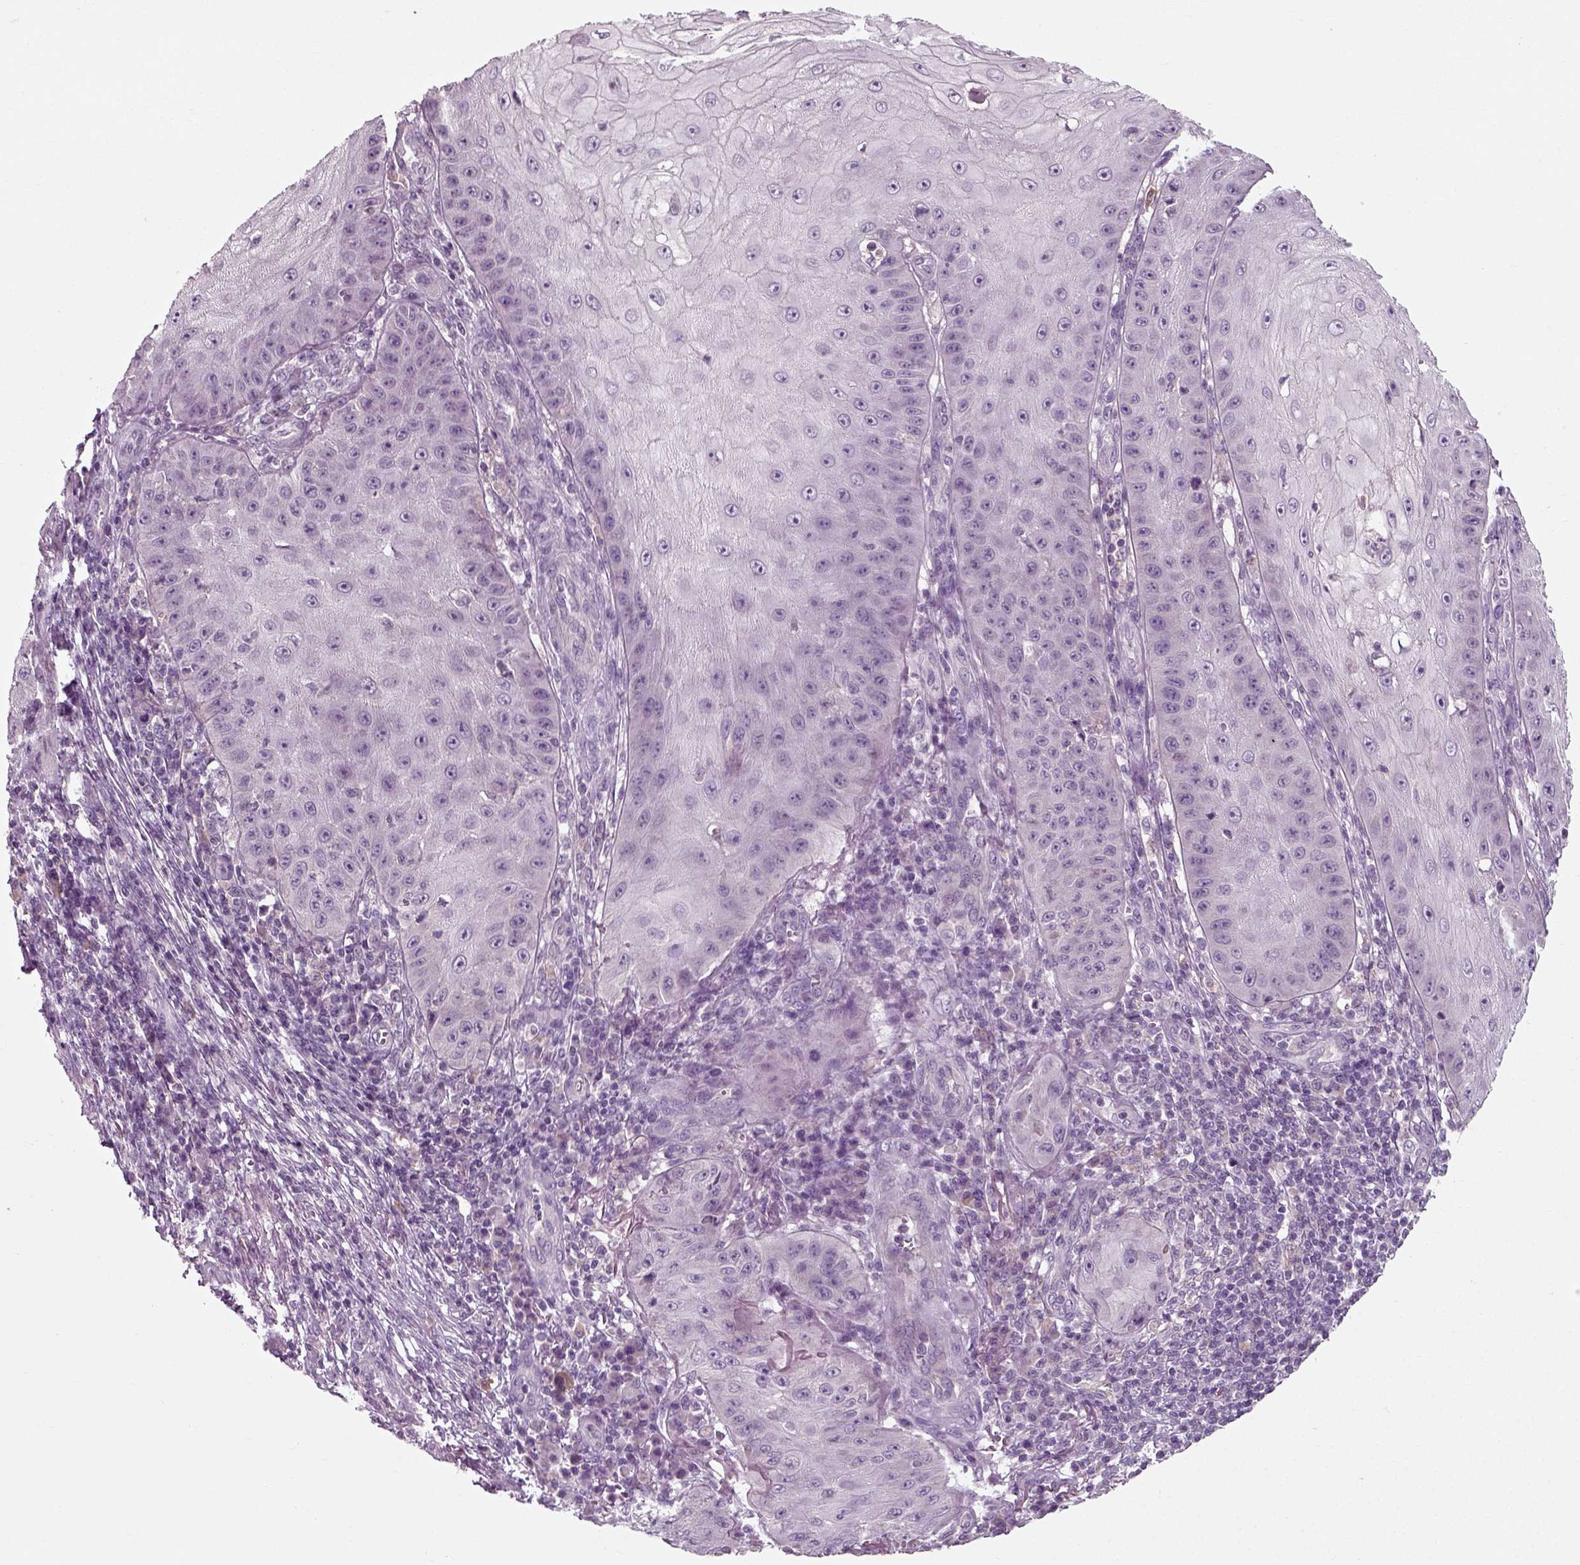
{"staining": {"intensity": "negative", "quantity": "none", "location": "none"}, "tissue": "skin cancer", "cell_type": "Tumor cells", "image_type": "cancer", "snomed": [{"axis": "morphology", "description": "Squamous cell carcinoma, NOS"}, {"axis": "topography", "description": "Skin"}], "caption": "Immunohistochemistry histopathology image of skin cancer stained for a protein (brown), which displays no positivity in tumor cells.", "gene": "RND2", "patient": {"sex": "male", "age": 70}}